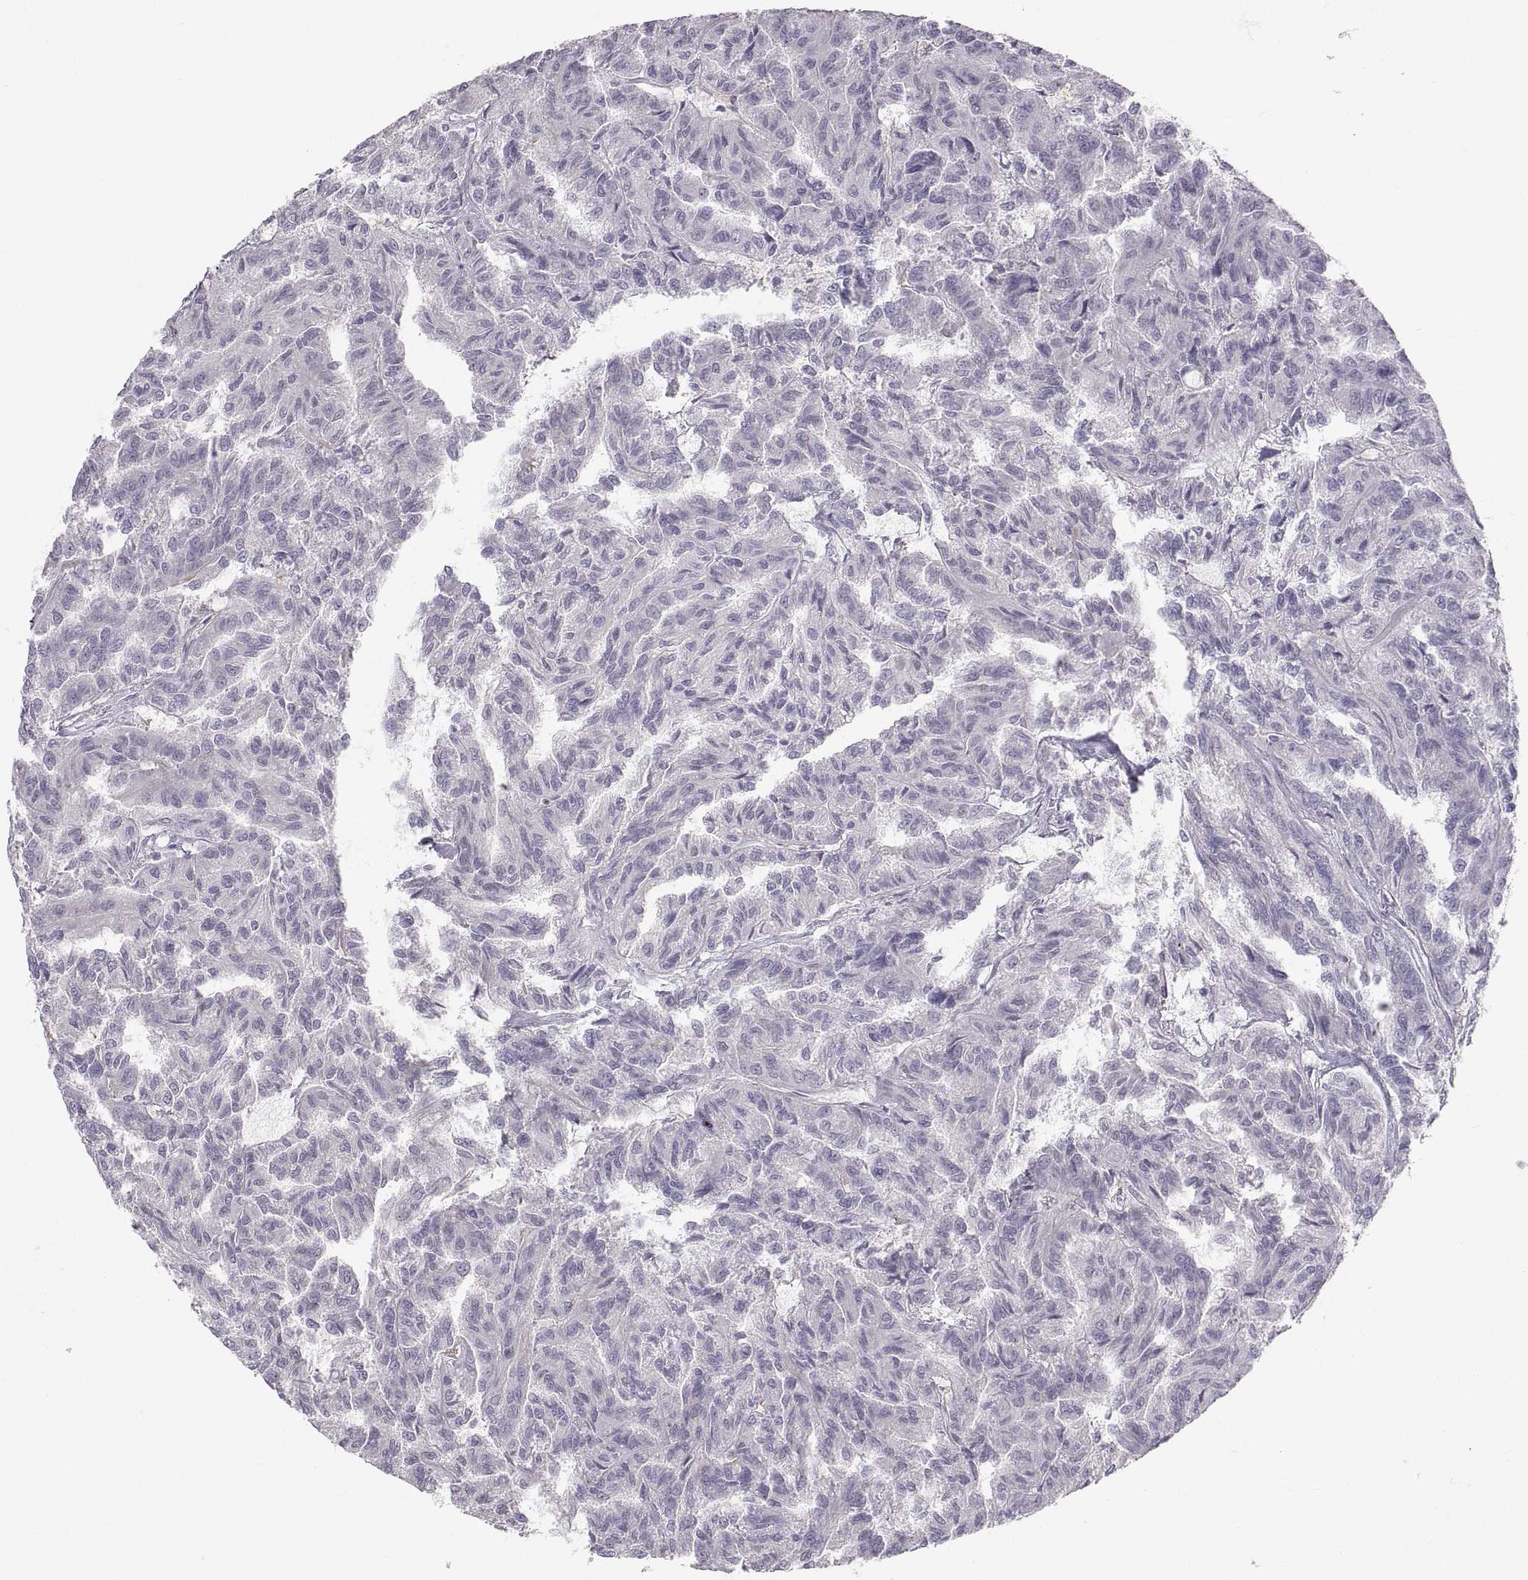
{"staining": {"intensity": "negative", "quantity": "none", "location": "none"}, "tissue": "renal cancer", "cell_type": "Tumor cells", "image_type": "cancer", "snomed": [{"axis": "morphology", "description": "Adenocarcinoma, NOS"}, {"axis": "topography", "description": "Kidney"}], "caption": "Tumor cells show no significant expression in renal adenocarcinoma.", "gene": "ZNF185", "patient": {"sex": "male", "age": 79}}